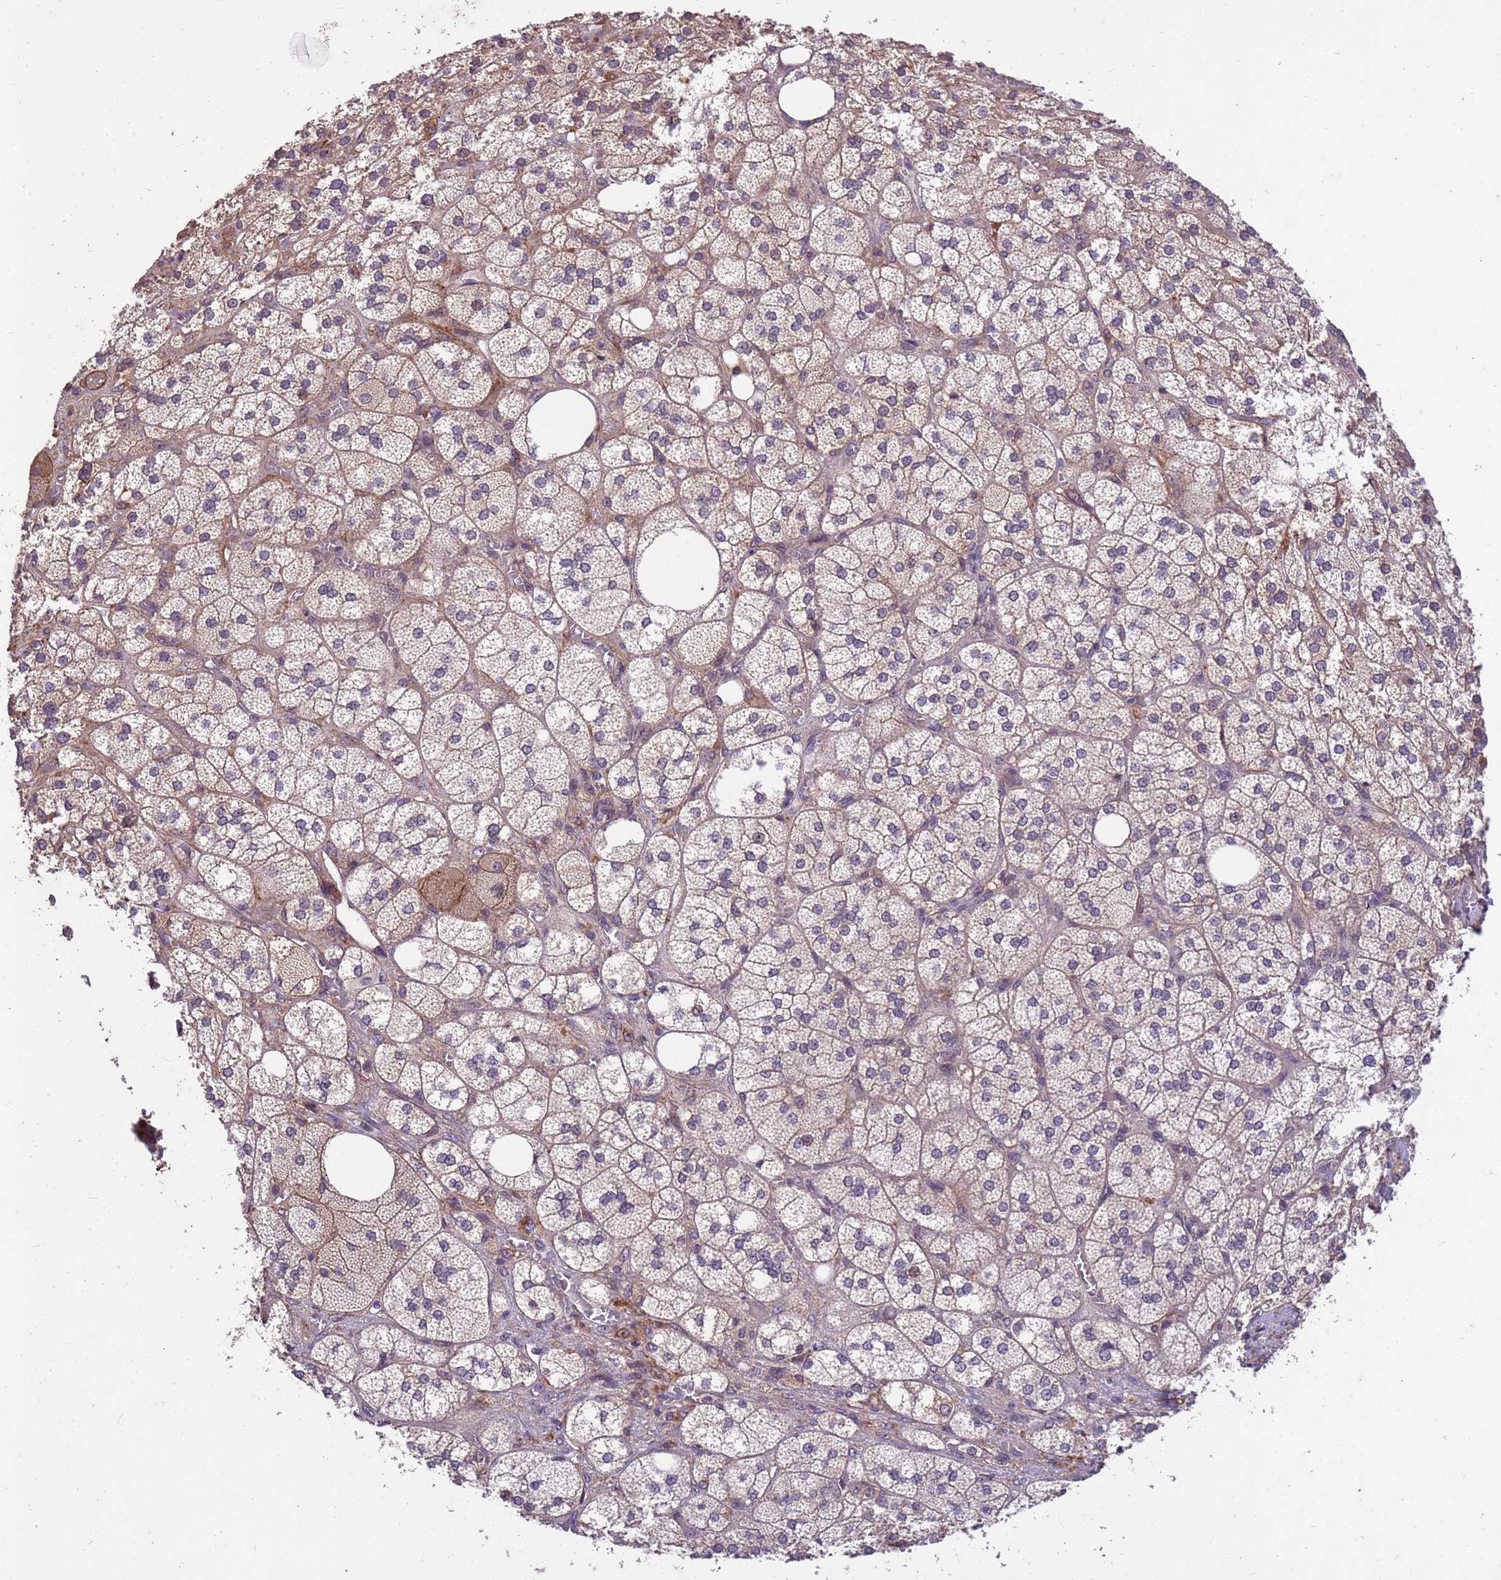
{"staining": {"intensity": "moderate", "quantity": "25%-75%", "location": "cytoplasmic/membranous,nuclear"}, "tissue": "adrenal gland", "cell_type": "Glandular cells", "image_type": "normal", "snomed": [{"axis": "morphology", "description": "Normal tissue, NOS"}, {"axis": "topography", "description": "Adrenal gland"}], "caption": "High-power microscopy captured an immunohistochemistry image of unremarkable adrenal gland, revealing moderate cytoplasmic/membranous,nuclear staining in approximately 25%-75% of glandular cells. (IHC, brightfield microscopy, high magnification).", "gene": "PPP2CA", "patient": {"sex": "male", "age": 61}}